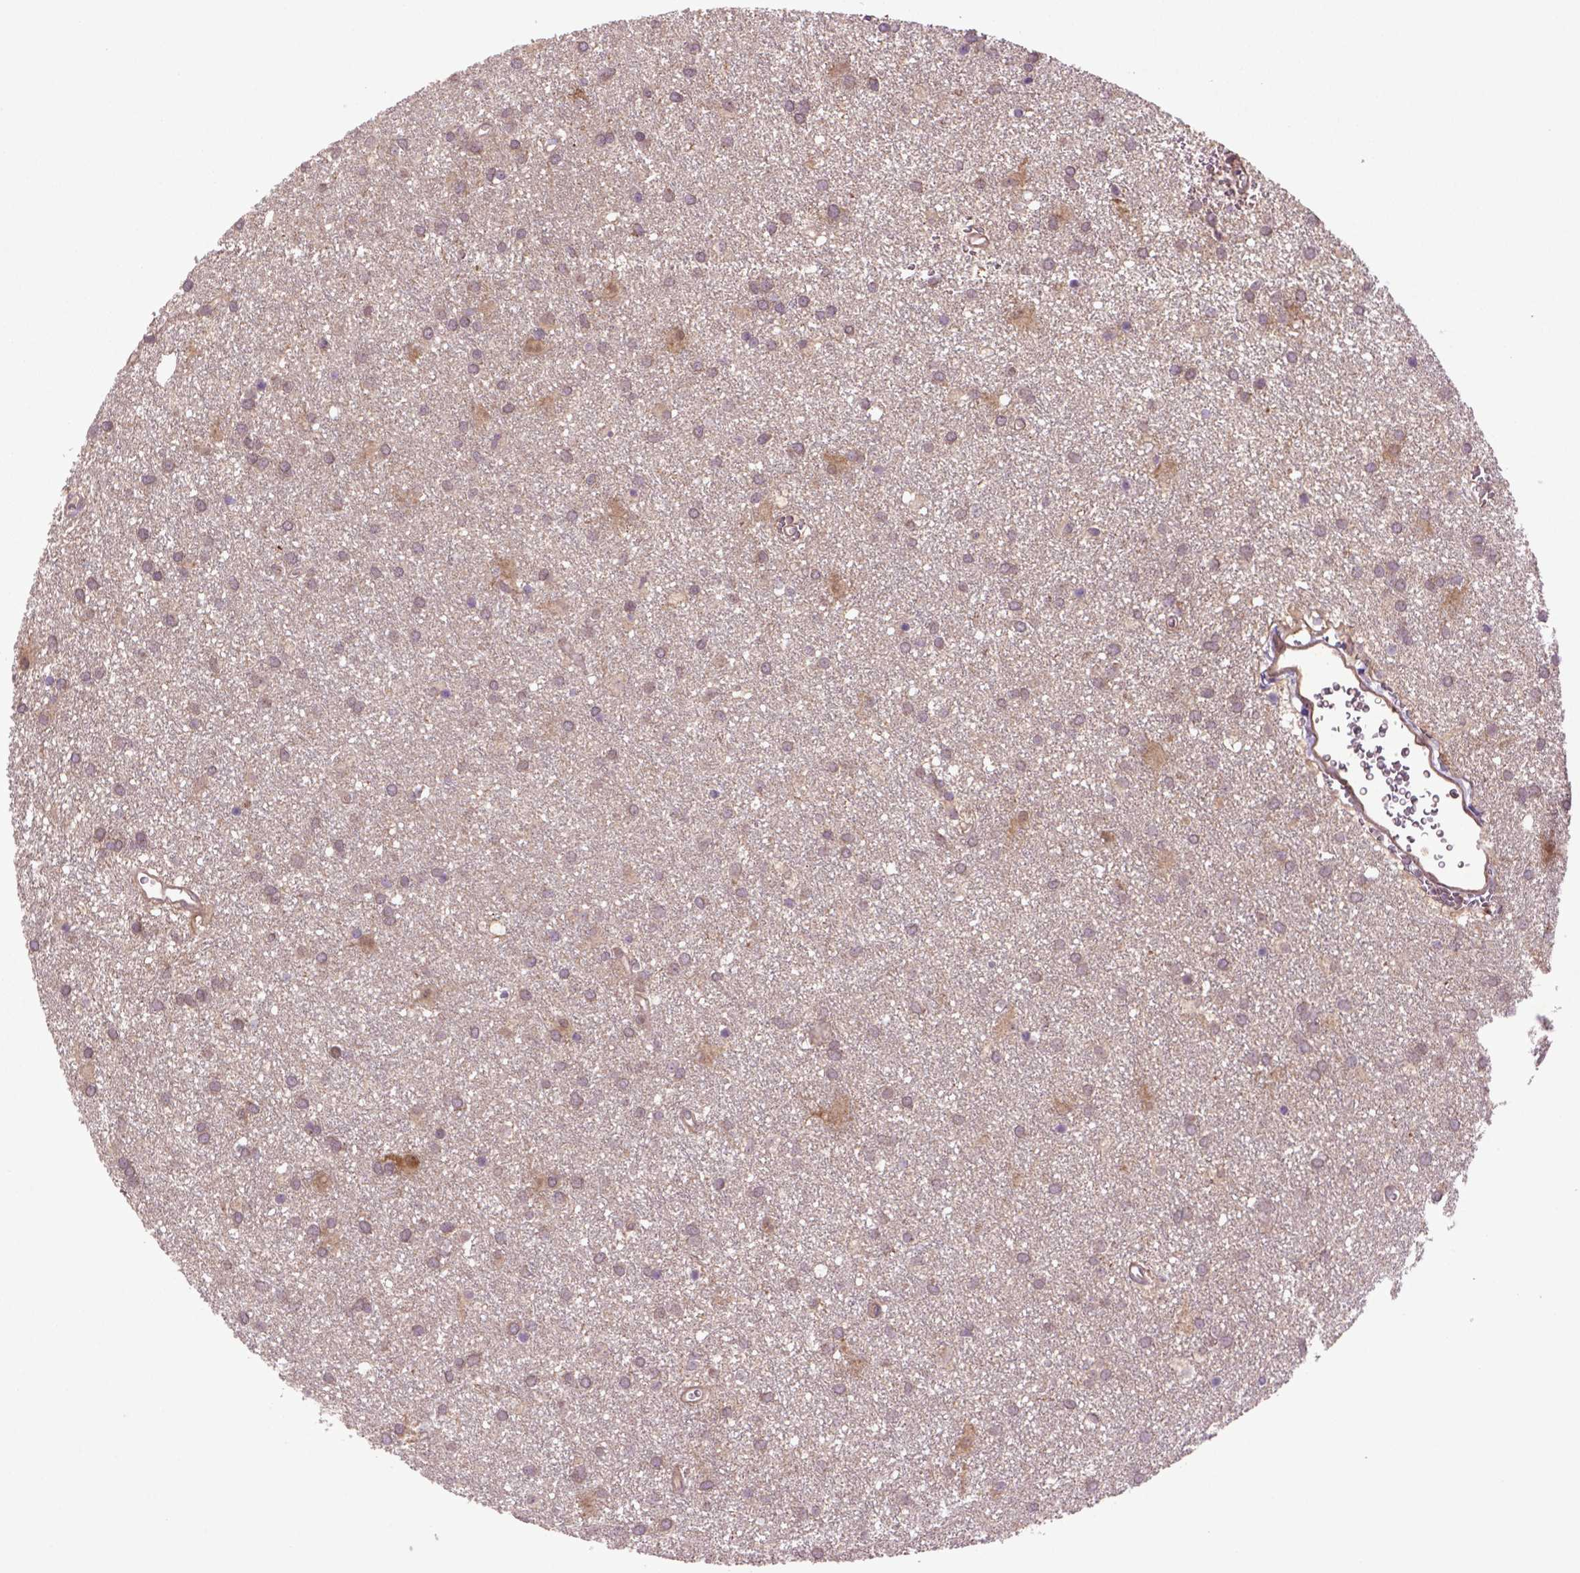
{"staining": {"intensity": "weak", "quantity": ">75%", "location": "cytoplasmic/membranous"}, "tissue": "glioma", "cell_type": "Tumor cells", "image_type": "cancer", "snomed": [{"axis": "morphology", "description": "Glioma, malignant, Low grade"}, {"axis": "topography", "description": "Brain"}], "caption": "Low-grade glioma (malignant) stained with DAB (3,3'-diaminobenzidine) immunohistochemistry (IHC) demonstrates low levels of weak cytoplasmic/membranous expression in about >75% of tumor cells.", "gene": "HSPBP1", "patient": {"sex": "male", "age": 58}}